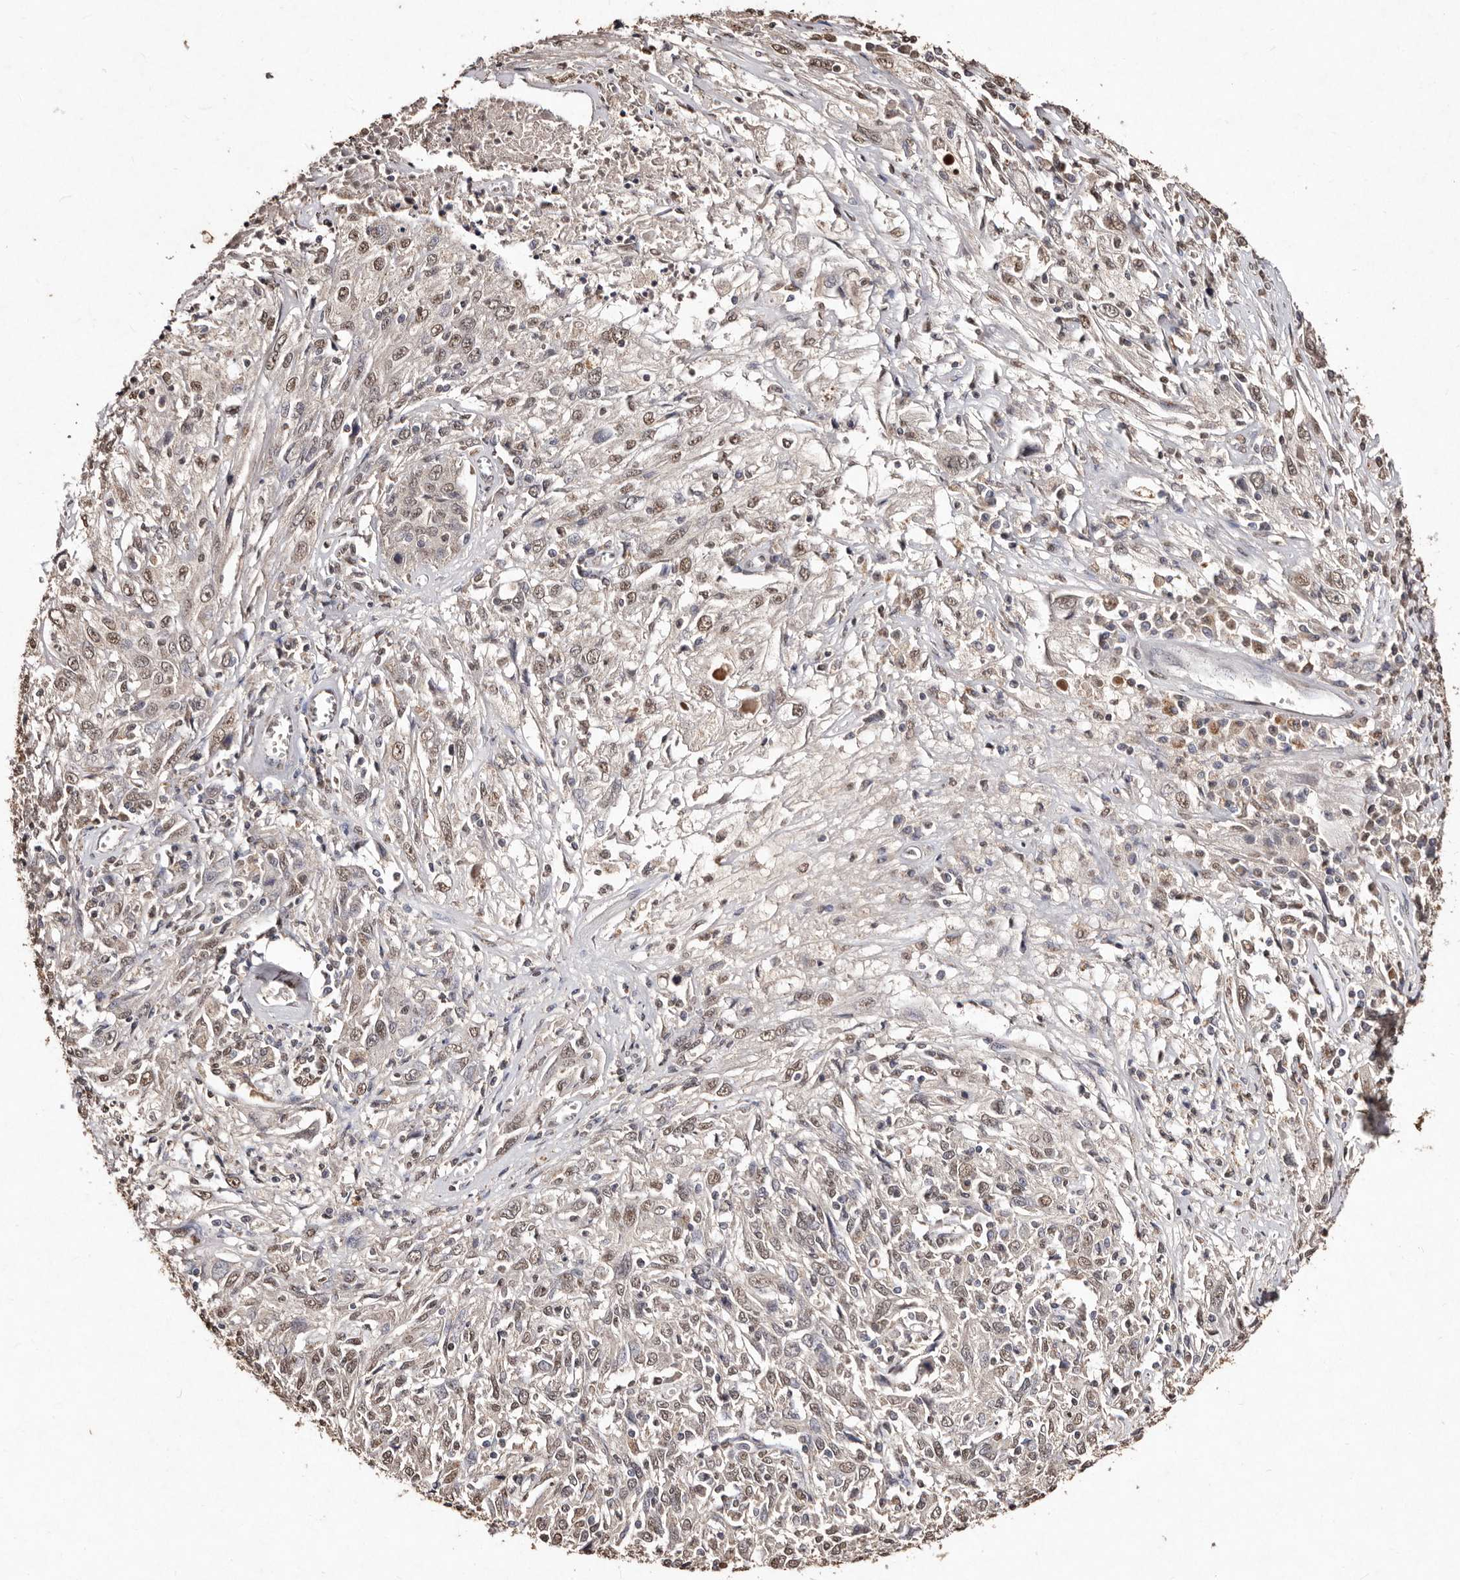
{"staining": {"intensity": "moderate", "quantity": "25%-75%", "location": "nuclear"}, "tissue": "cervical cancer", "cell_type": "Tumor cells", "image_type": "cancer", "snomed": [{"axis": "morphology", "description": "Squamous cell carcinoma, NOS"}, {"axis": "topography", "description": "Cervix"}], "caption": "Immunohistochemical staining of human squamous cell carcinoma (cervical) exhibits medium levels of moderate nuclear staining in approximately 25%-75% of tumor cells.", "gene": "ERBB4", "patient": {"sex": "female", "age": 46}}